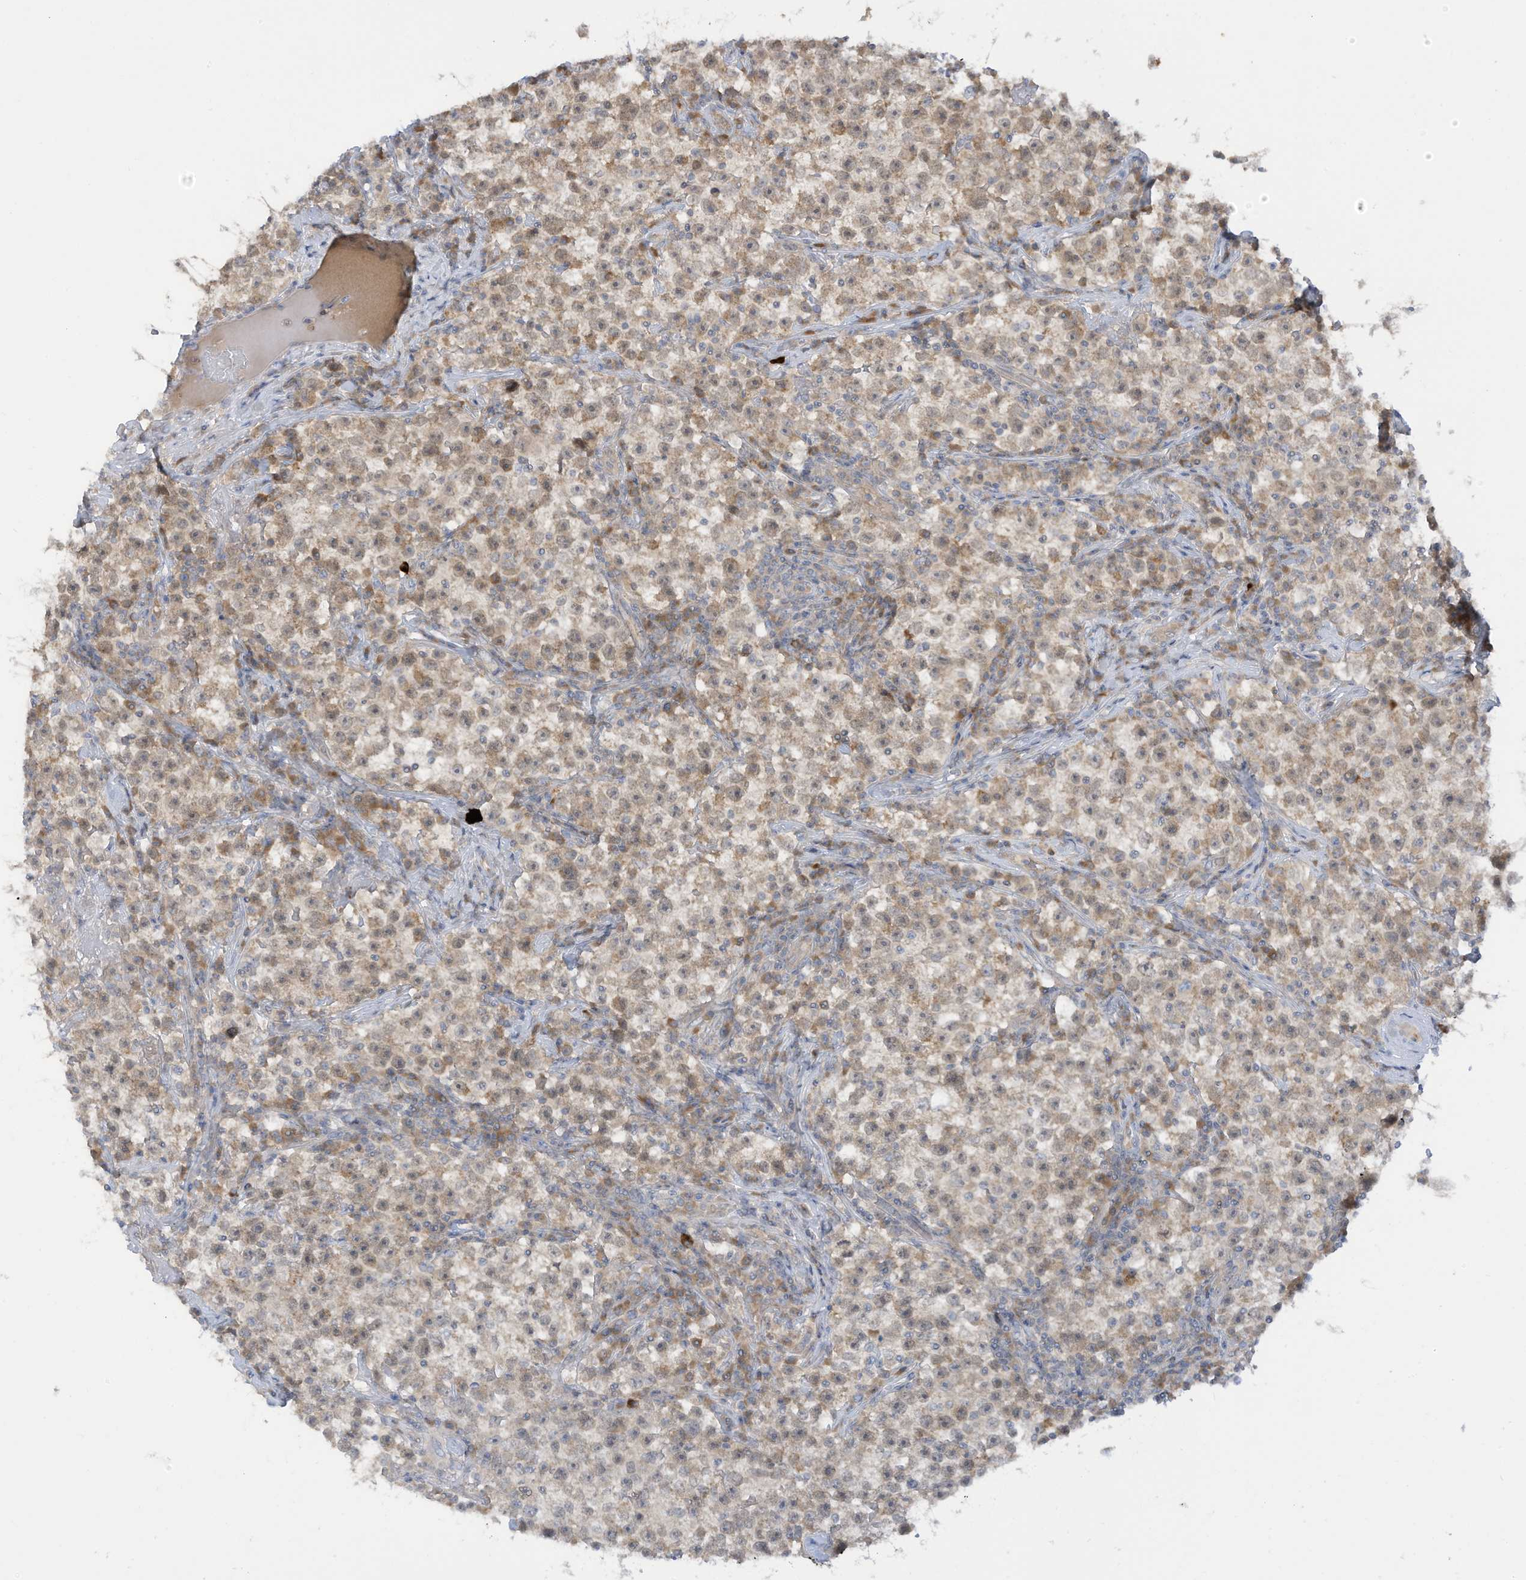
{"staining": {"intensity": "weak", "quantity": "25%-75%", "location": "cytoplasmic/membranous"}, "tissue": "testis cancer", "cell_type": "Tumor cells", "image_type": "cancer", "snomed": [{"axis": "morphology", "description": "Seminoma, NOS"}, {"axis": "topography", "description": "Testis"}], "caption": "Immunohistochemical staining of human testis cancer reveals weak cytoplasmic/membranous protein positivity in approximately 25%-75% of tumor cells.", "gene": "LRRN2", "patient": {"sex": "male", "age": 22}}